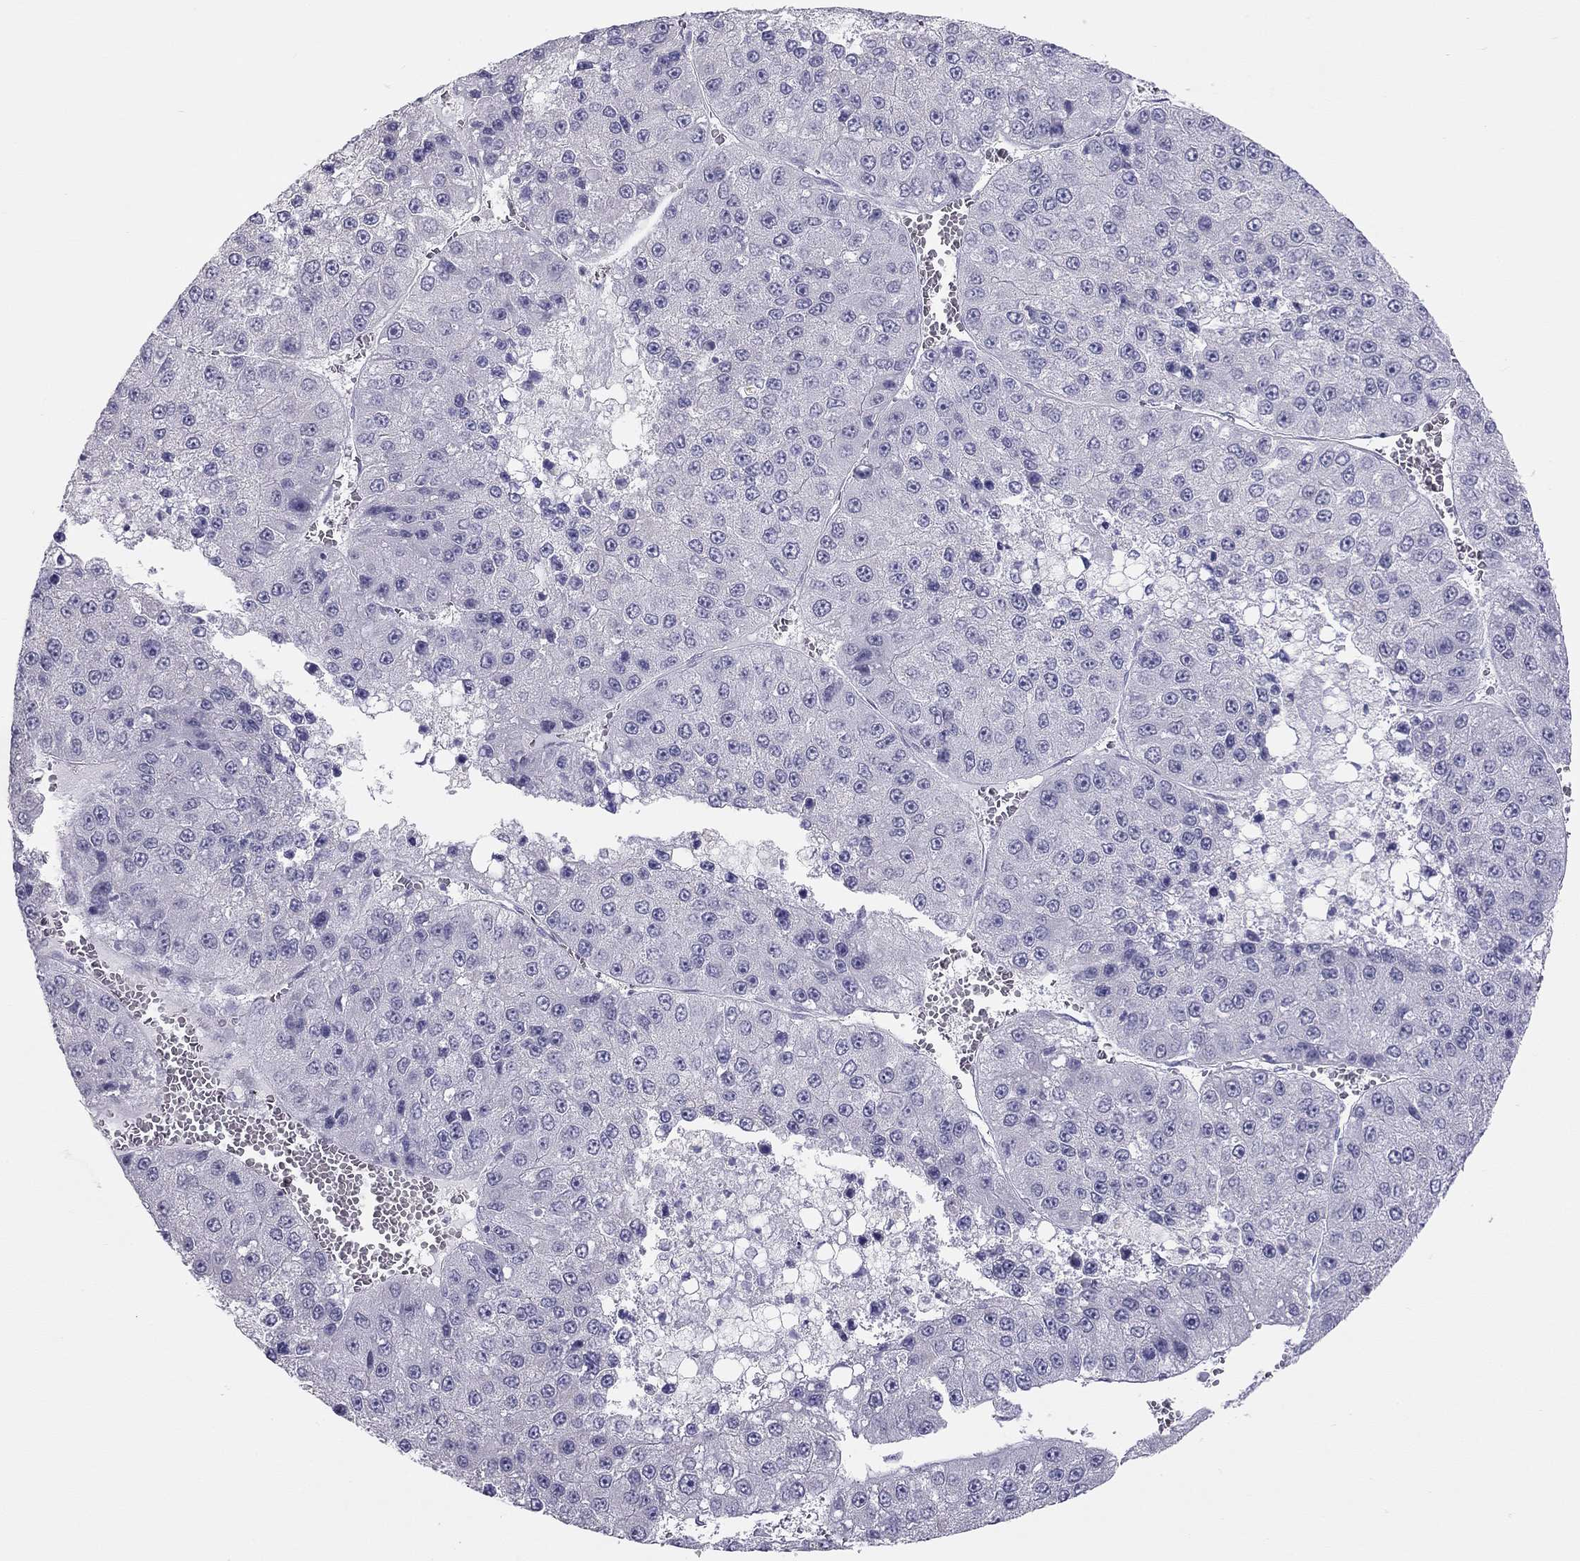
{"staining": {"intensity": "negative", "quantity": "none", "location": "none"}, "tissue": "liver cancer", "cell_type": "Tumor cells", "image_type": "cancer", "snomed": [{"axis": "morphology", "description": "Carcinoma, Hepatocellular, NOS"}, {"axis": "topography", "description": "Liver"}], "caption": "IHC micrograph of human liver cancer stained for a protein (brown), which shows no expression in tumor cells.", "gene": "SPATA12", "patient": {"sex": "female", "age": 73}}